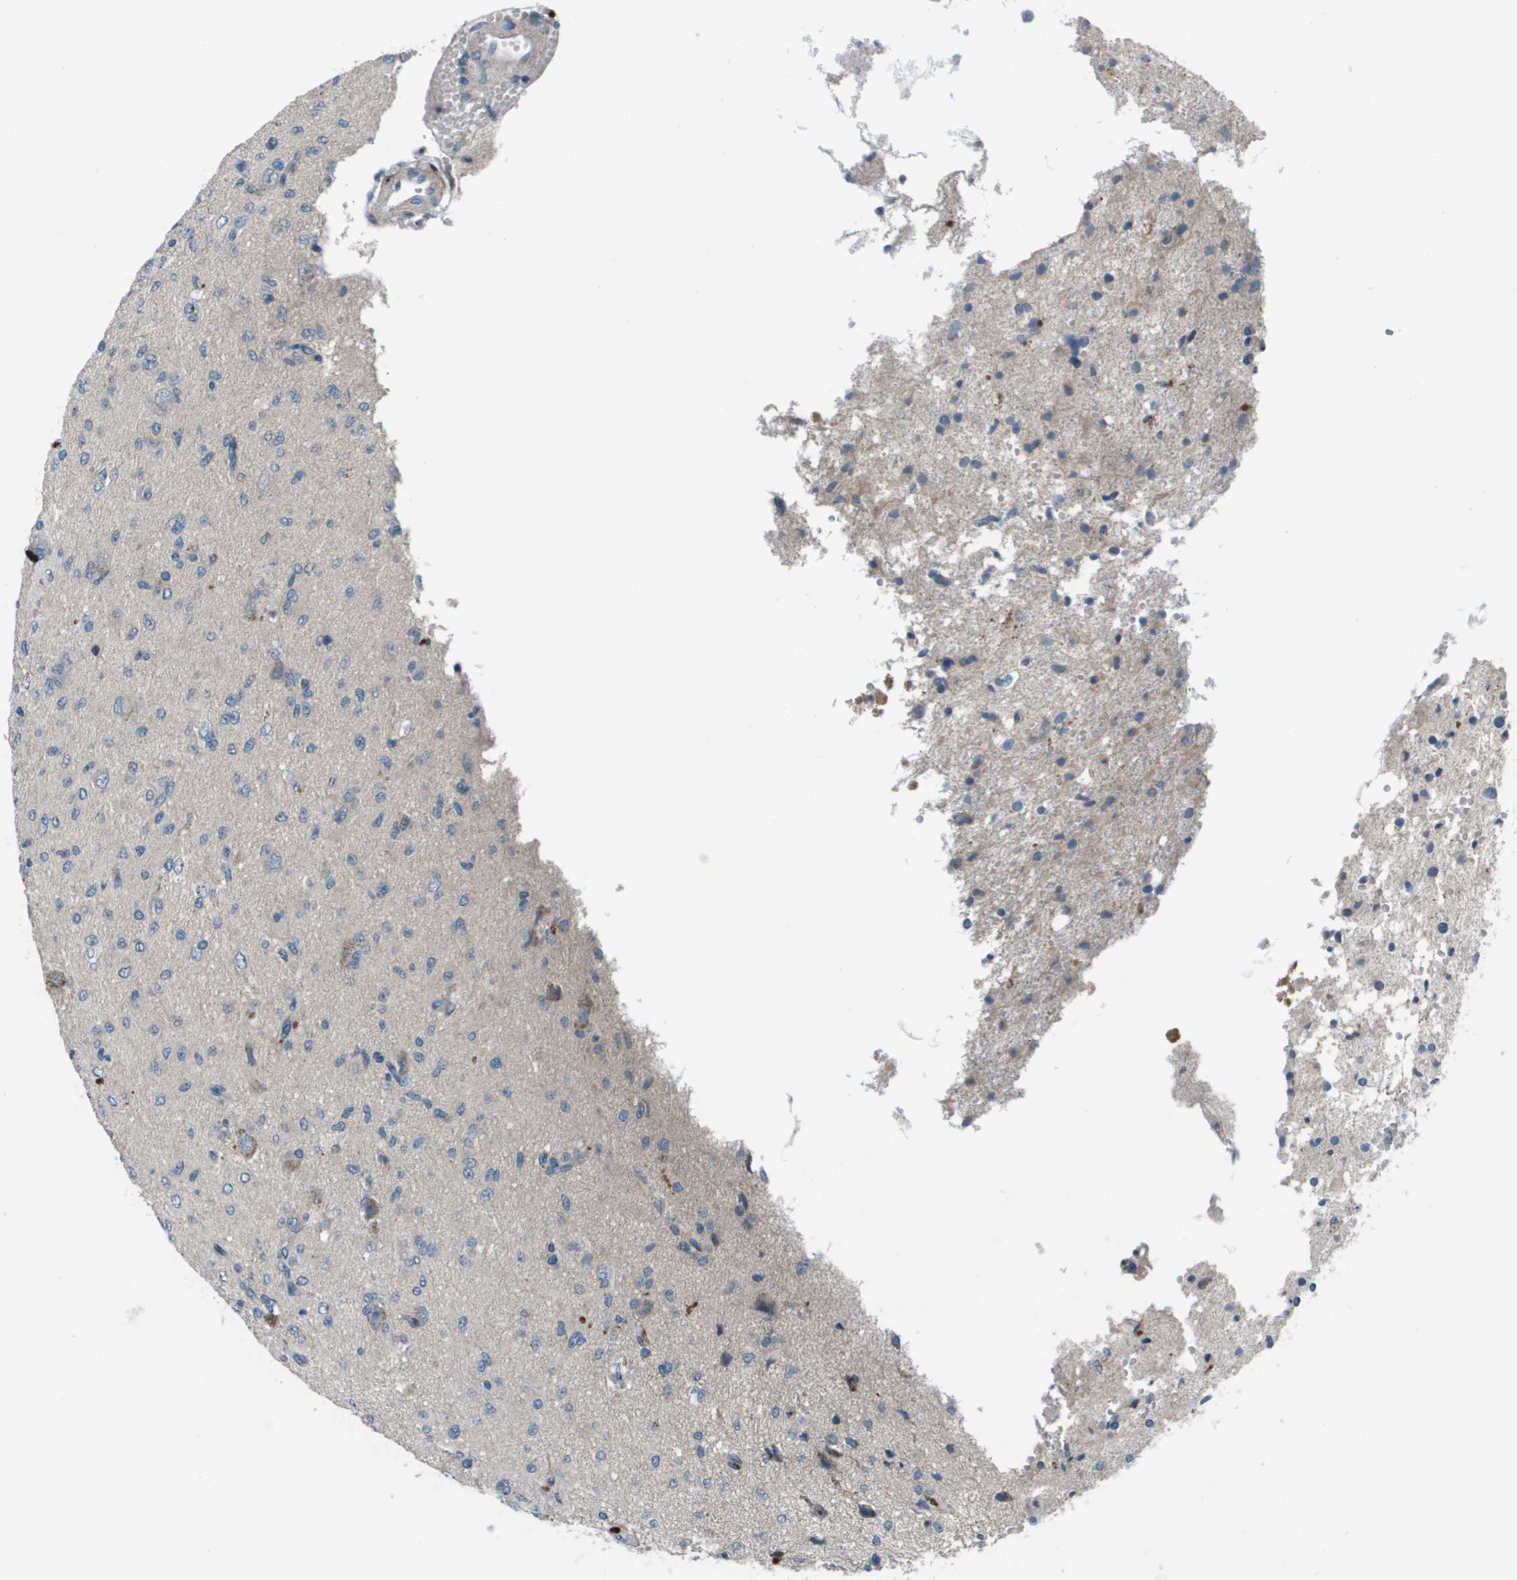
{"staining": {"intensity": "negative", "quantity": "none", "location": "none"}, "tissue": "glioma", "cell_type": "Tumor cells", "image_type": "cancer", "snomed": [{"axis": "morphology", "description": "Glioma, malignant, High grade"}, {"axis": "topography", "description": "Brain"}], "caption": "A high-resolution histopathology image shows immunohistochemistry (IHC) staining of malignant glioma (high-grade), which reveals no significant positivity in tumor cells. (Stains: DAB (3,3'-diaminobenzidine) IHC with hematoxylin counter stain, Microscopy: brightfield microscopy at high magnification).", "gene": "PCOLCE", "patient": {"sex": "female", "age": 59}}